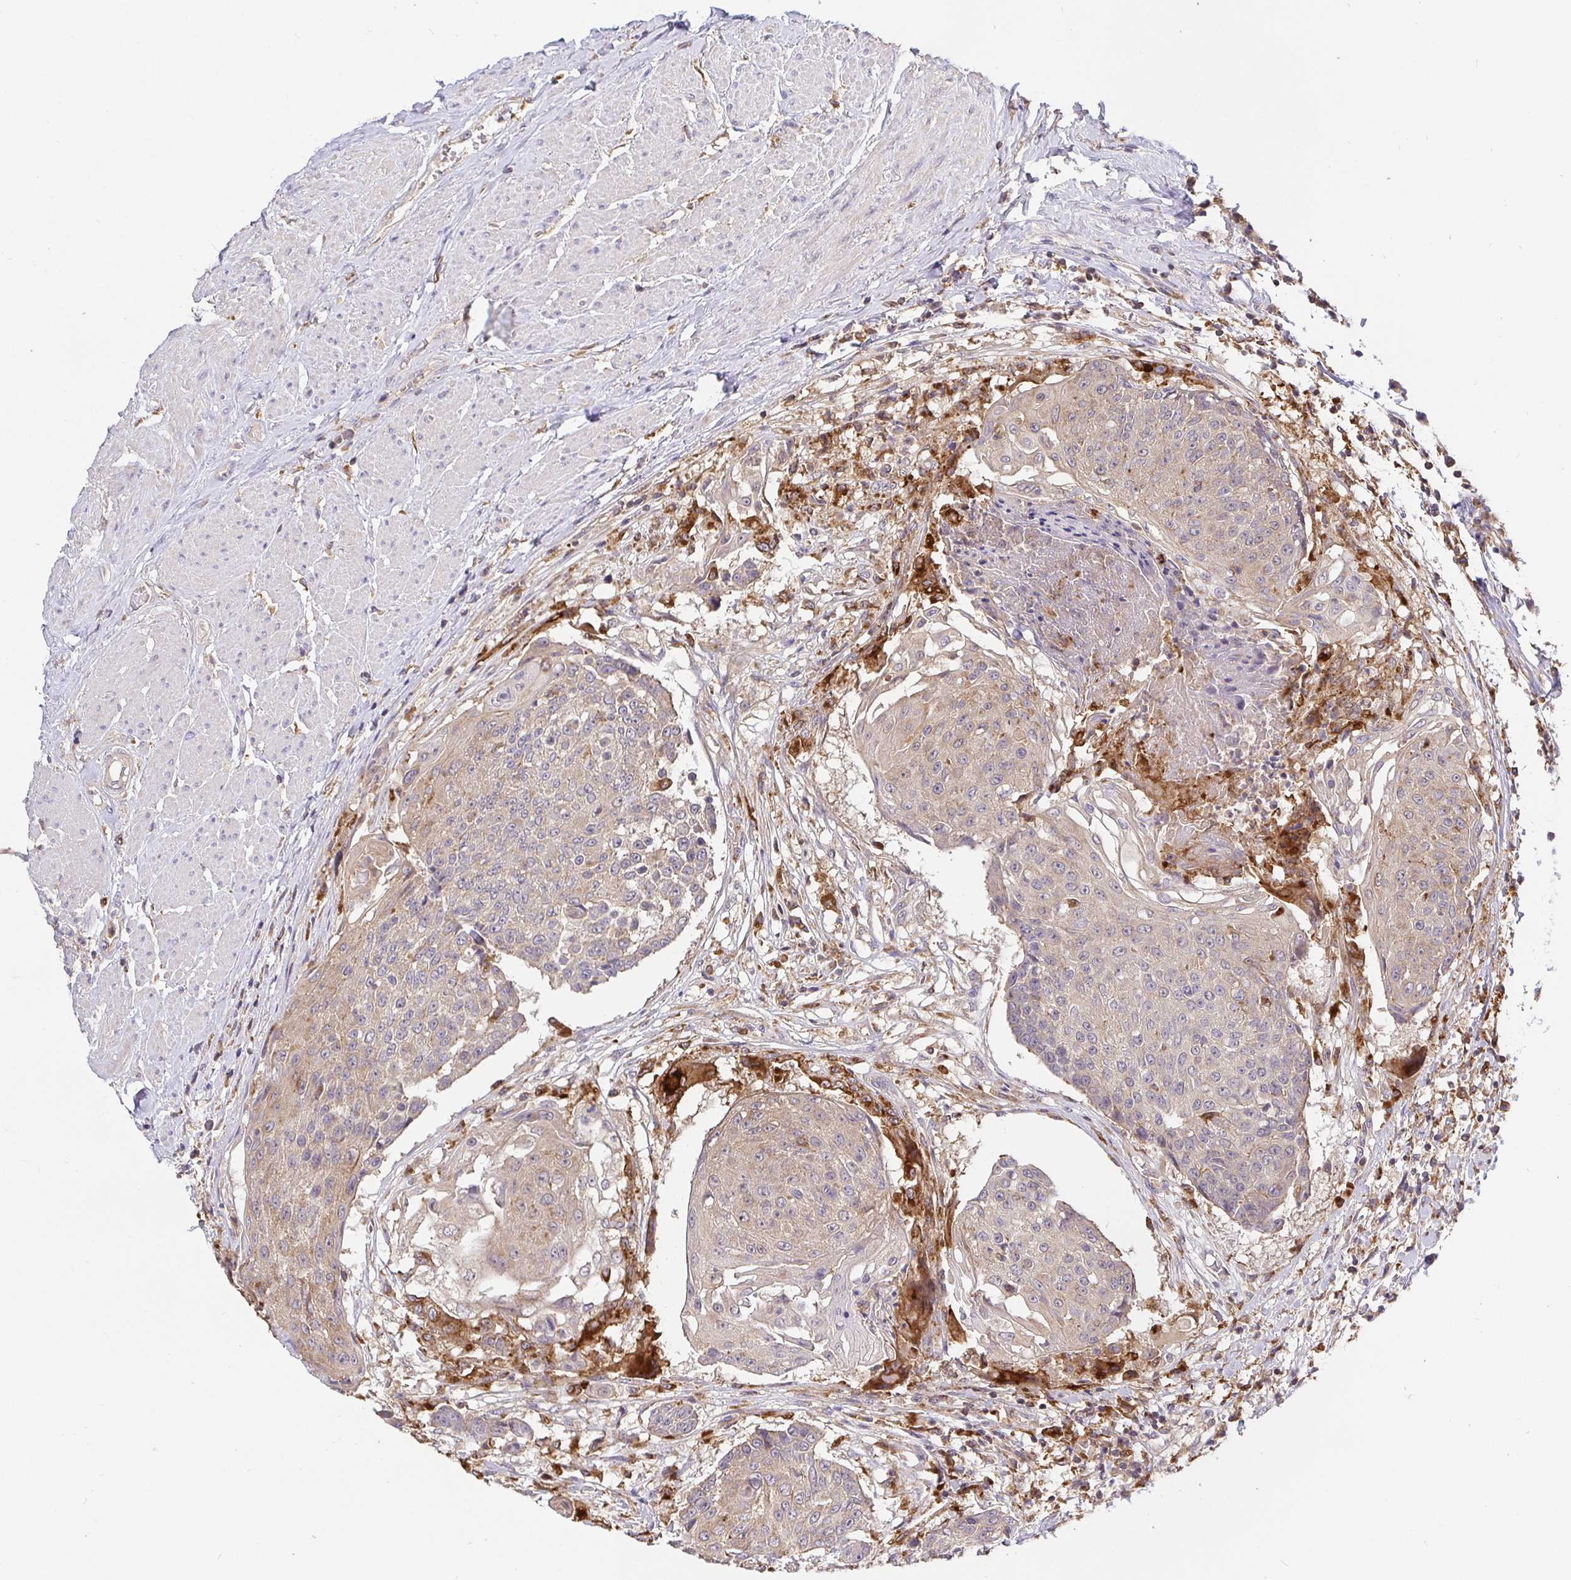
{"staining": {"intensity": "weak", "quantity": ">75%", "location": "cytoplasmic/membranous"}, "tissue": "urothelial cancer", "cell_type": "Tumor cells", "image_type": "cancer", "snomed": [{"axis": "morphology", "description": "Urothelial carcinoma, High grade"}, {"axis": "topography", "description": "Urinary bladder"}], "caption": "An immunohistochemistry photomicrograph of neoplastic tissue is shown. Protein staining in brown labels weak cytoplasmic/membranous positivity in urothelial cancer within tumor cells. The protein of interest is stained brown, and the nuclei are stained in blue (DAB IHC with brightfield microscopy, high magnification).", "gene": "ATP6V1F", "patient": {"sex": "female", "age": 63}}